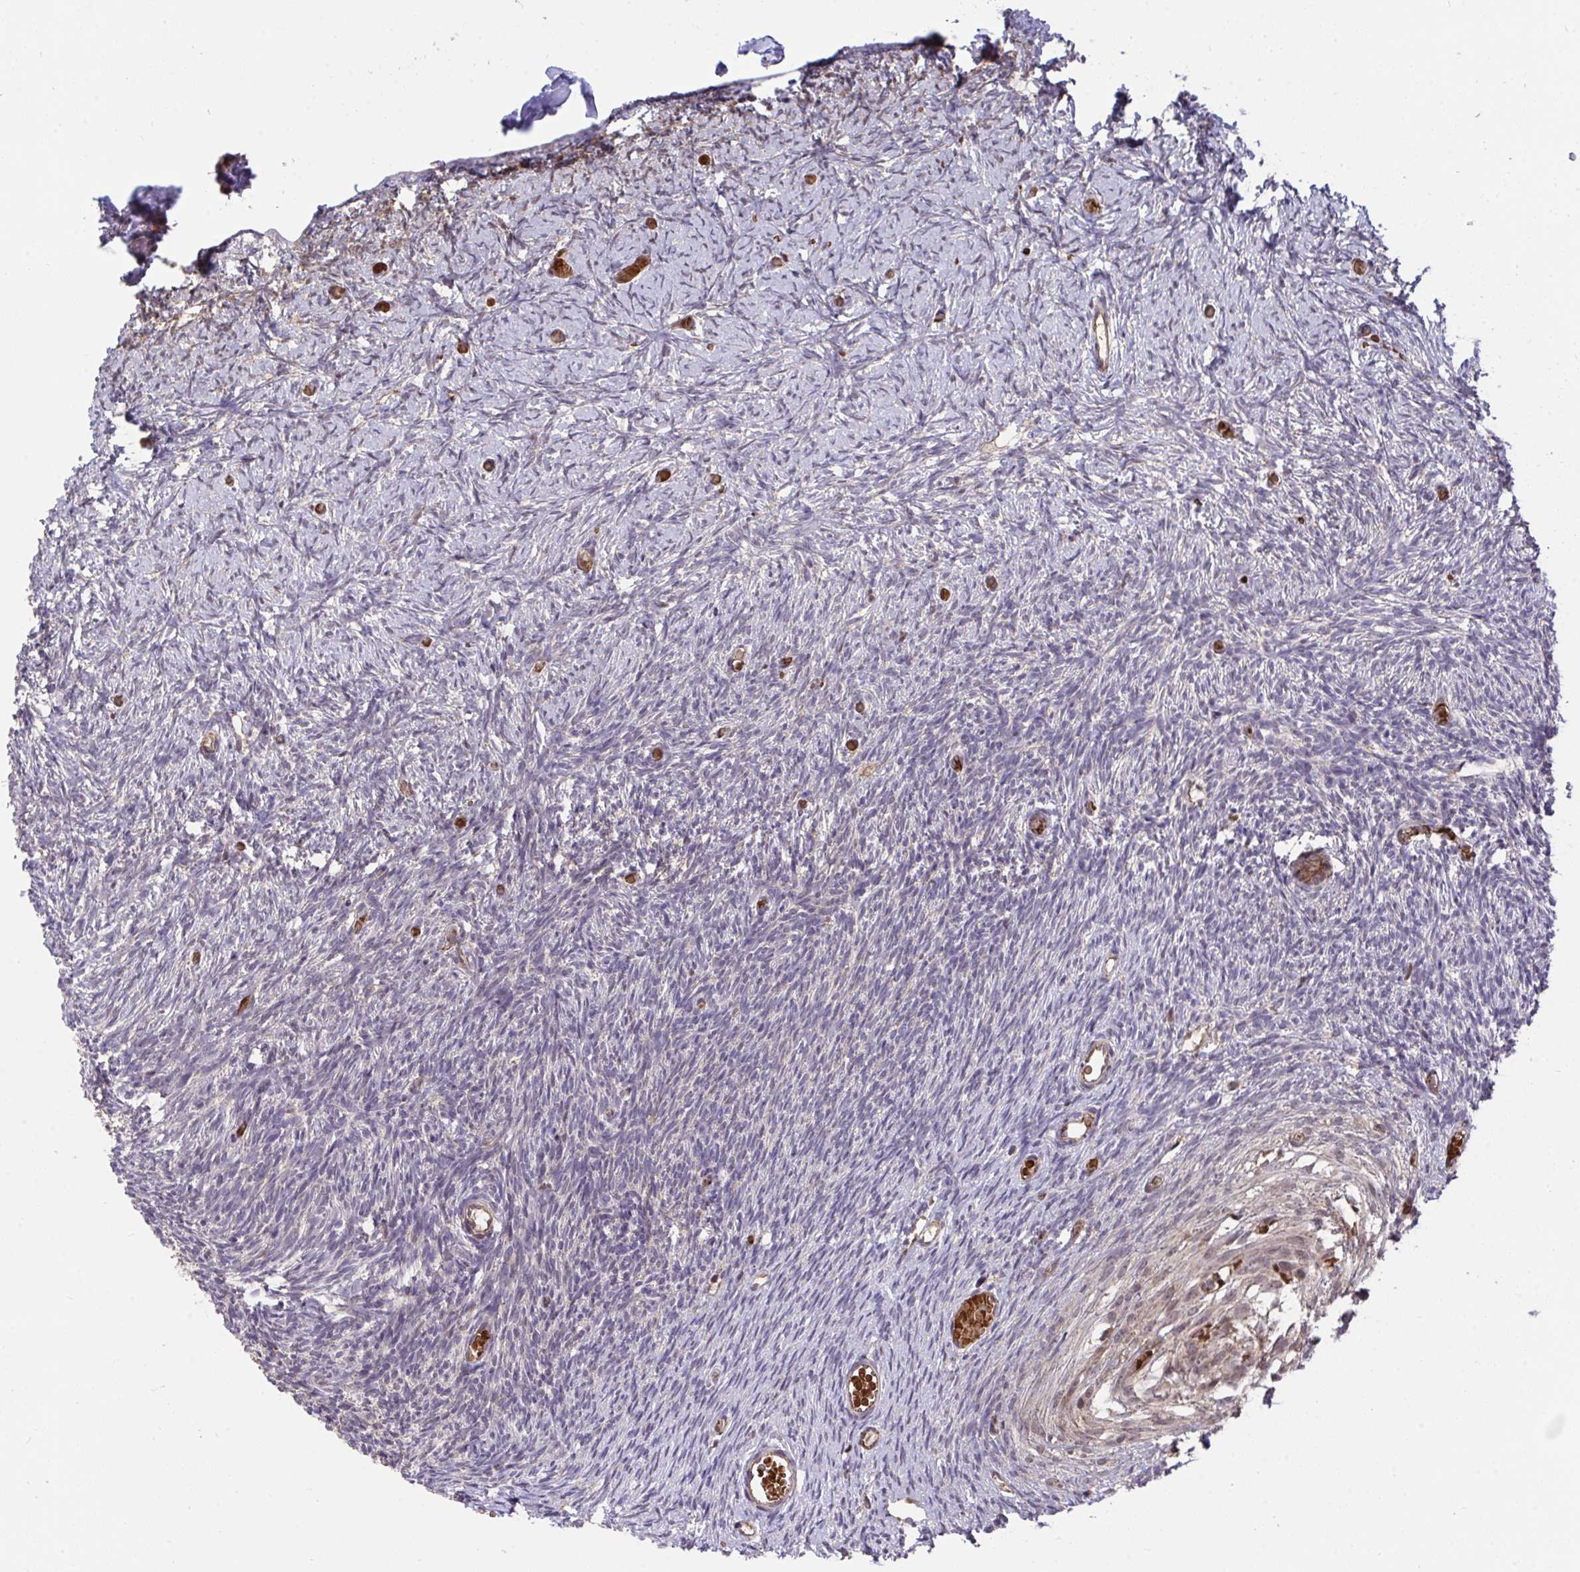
{"staining": {"intensity": "moderate", "quantity": ">75%", "location": "cytoplasmic/membranous"}, "tissue": "ovary", "cell_type": "Follicle cells", "image_type": "normal", "snomed": [{"axis": "morphology", "description": "Normal tissue, NOS"}, {"axis": "topography", "description": "Ovary"}], "caption": "This is a histology image of immunohistochemistry staining of benign ovary, which shows moderate positivity in the cytoplasmic/membranous of follicle cells.", "gene": "PPP1CA", "patient": {"sex": "female", "age": 39}}